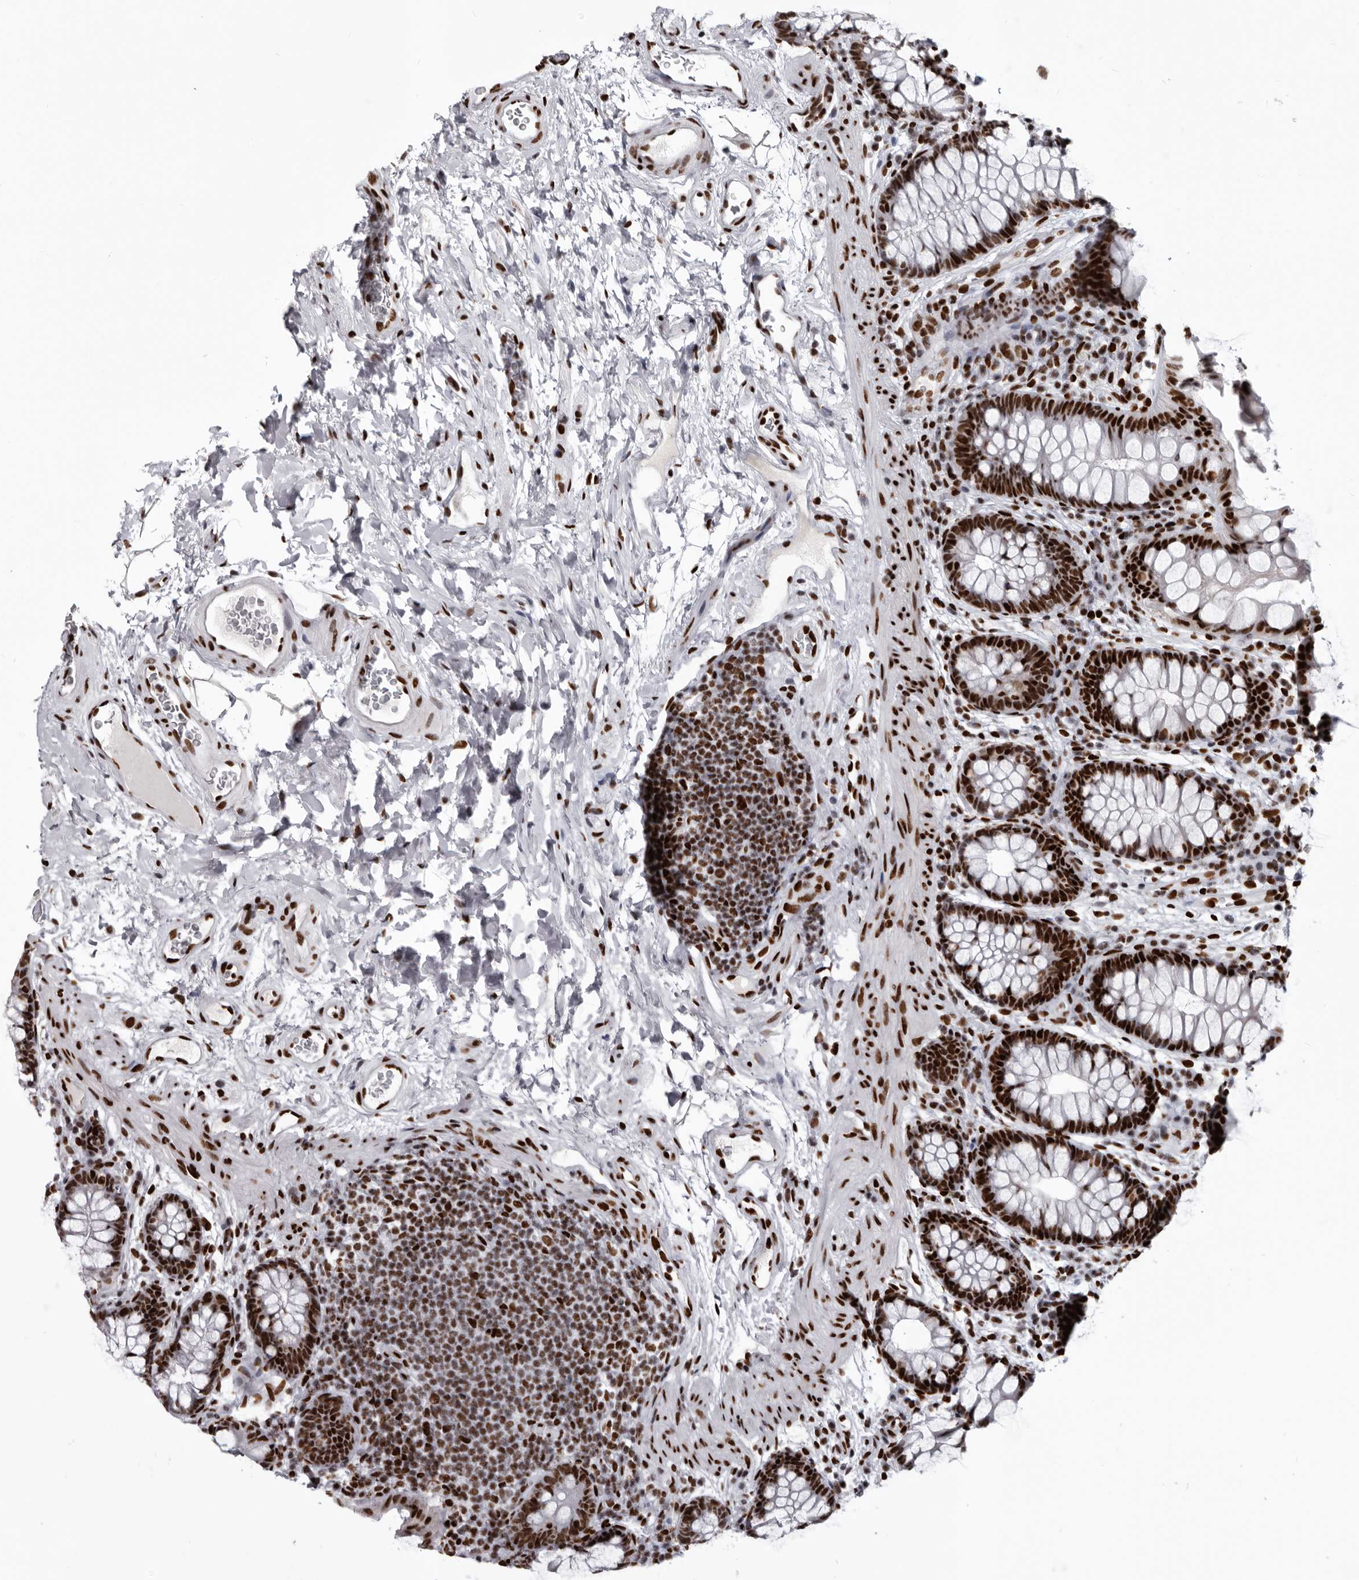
{"staining": {"intensity": "strong", "quantity": ">75%", "location": "nuclear"}, "tissue": "colon", "cell_type": "Endothelial cells", "image_type": "normal", "snomed": [{"axis": "morphology", "description": "Normal tissue, NOS"}, {"axis": "topography", "description": "Colon"}], "caption": "The micrograph exhibits a brown stain indicating the presence of a protein in the nuclear of endothelial cells in colon.", "gene": "NUMA1", "patient": {"sex": "female", "age": 62}}